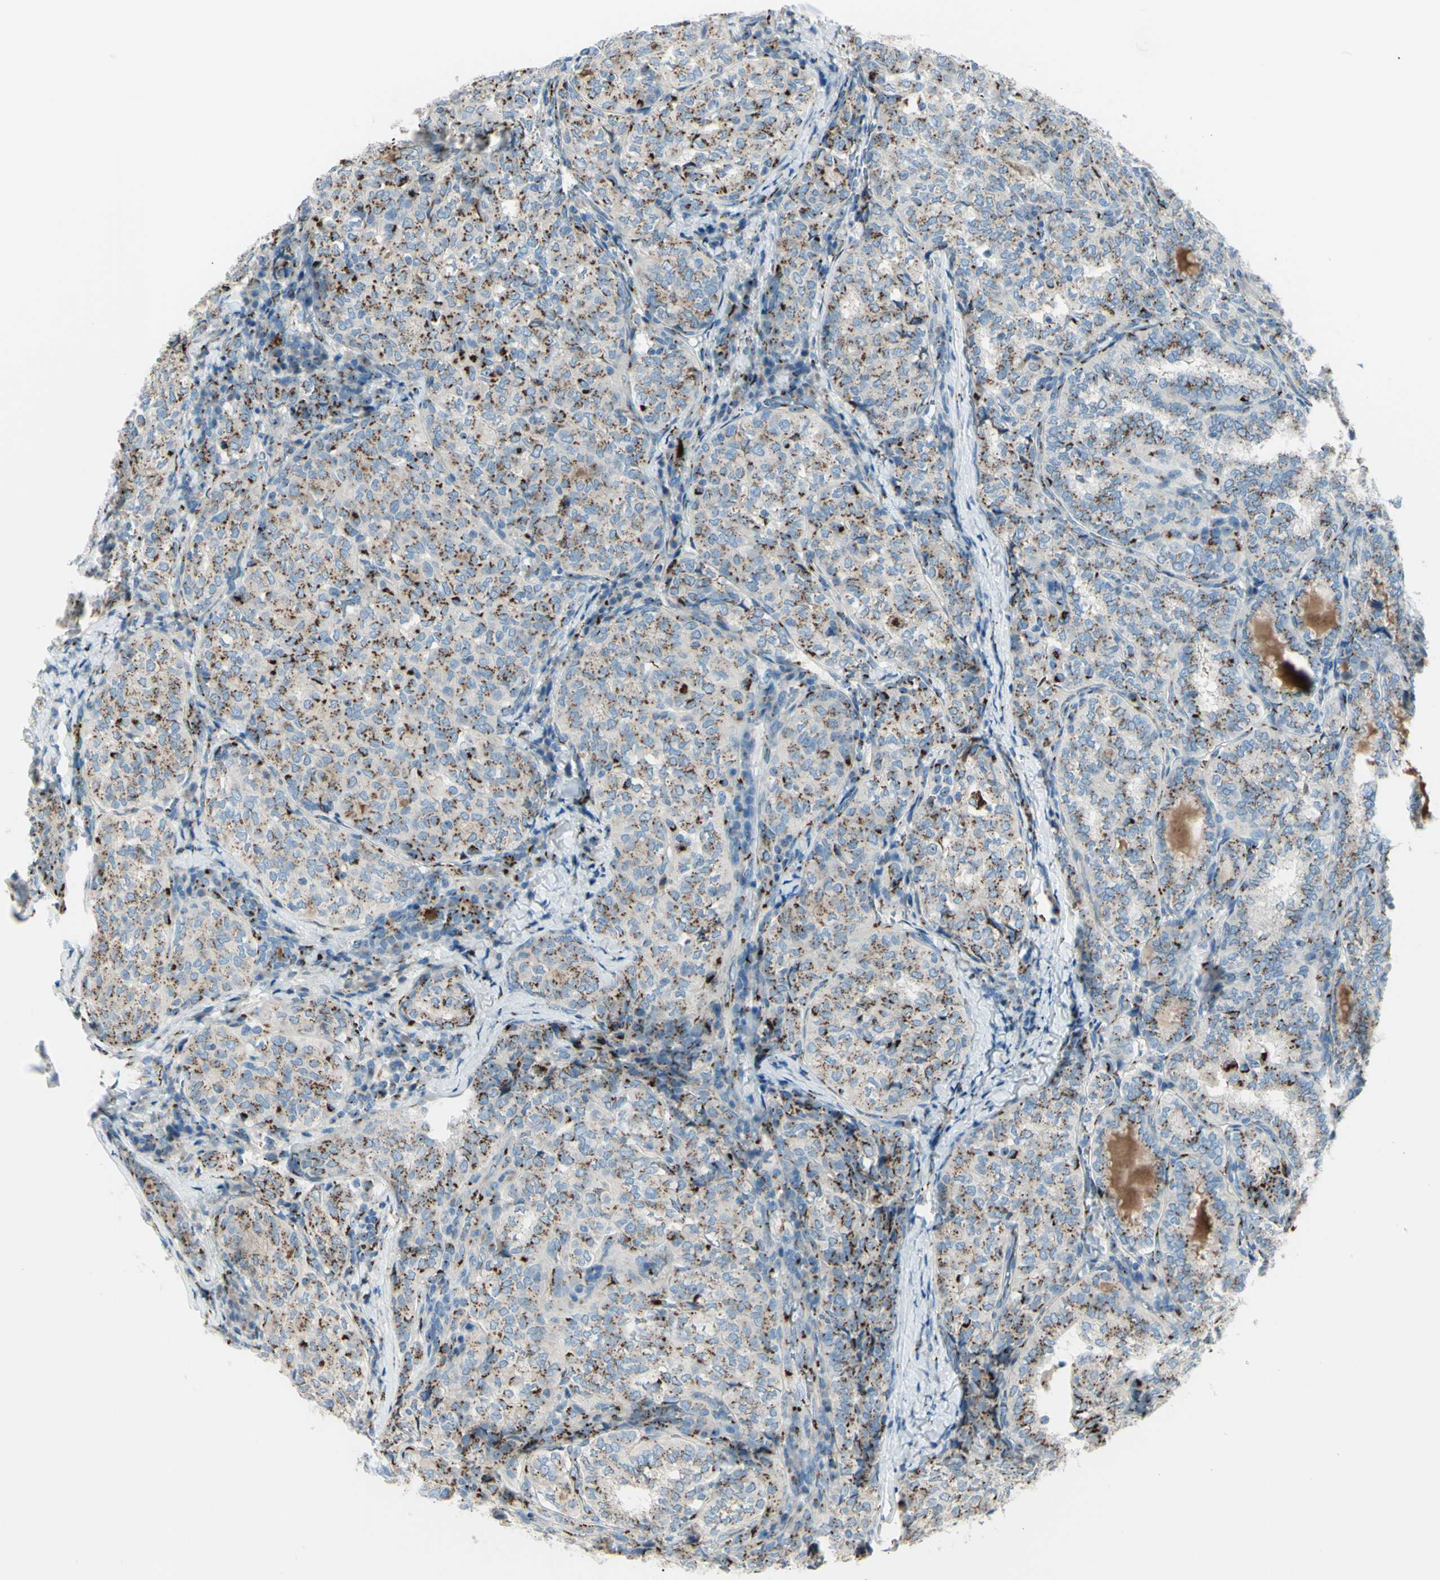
{"staining": {"intensity": "moderate", "quantity": ">75%", "location": "cytoplasmic/membranous"}, "tissue": "thyroid cancer", "cell_type": "Tumor cells", "image_type": "cancer", "snomed": [{"axis": "morphology", "description": "Normal tissue, NOS"}, {"axis": "morphology", "description": "Papillary adenocarcinoma, NOS"}, {"axis": "topography", "description": "Thyroid gland"}], "caption": "This photomicrograph demonstrates immunohistochemistry (IHC) staining of human thyroid cancer (papillary adenocarcinoma), with medium moderate cytoplasmic/membranous positivity in approximately >75% of tumor cells.", "gene": "B4GALT1", "patient": {"sex": "female", "age": 30}}